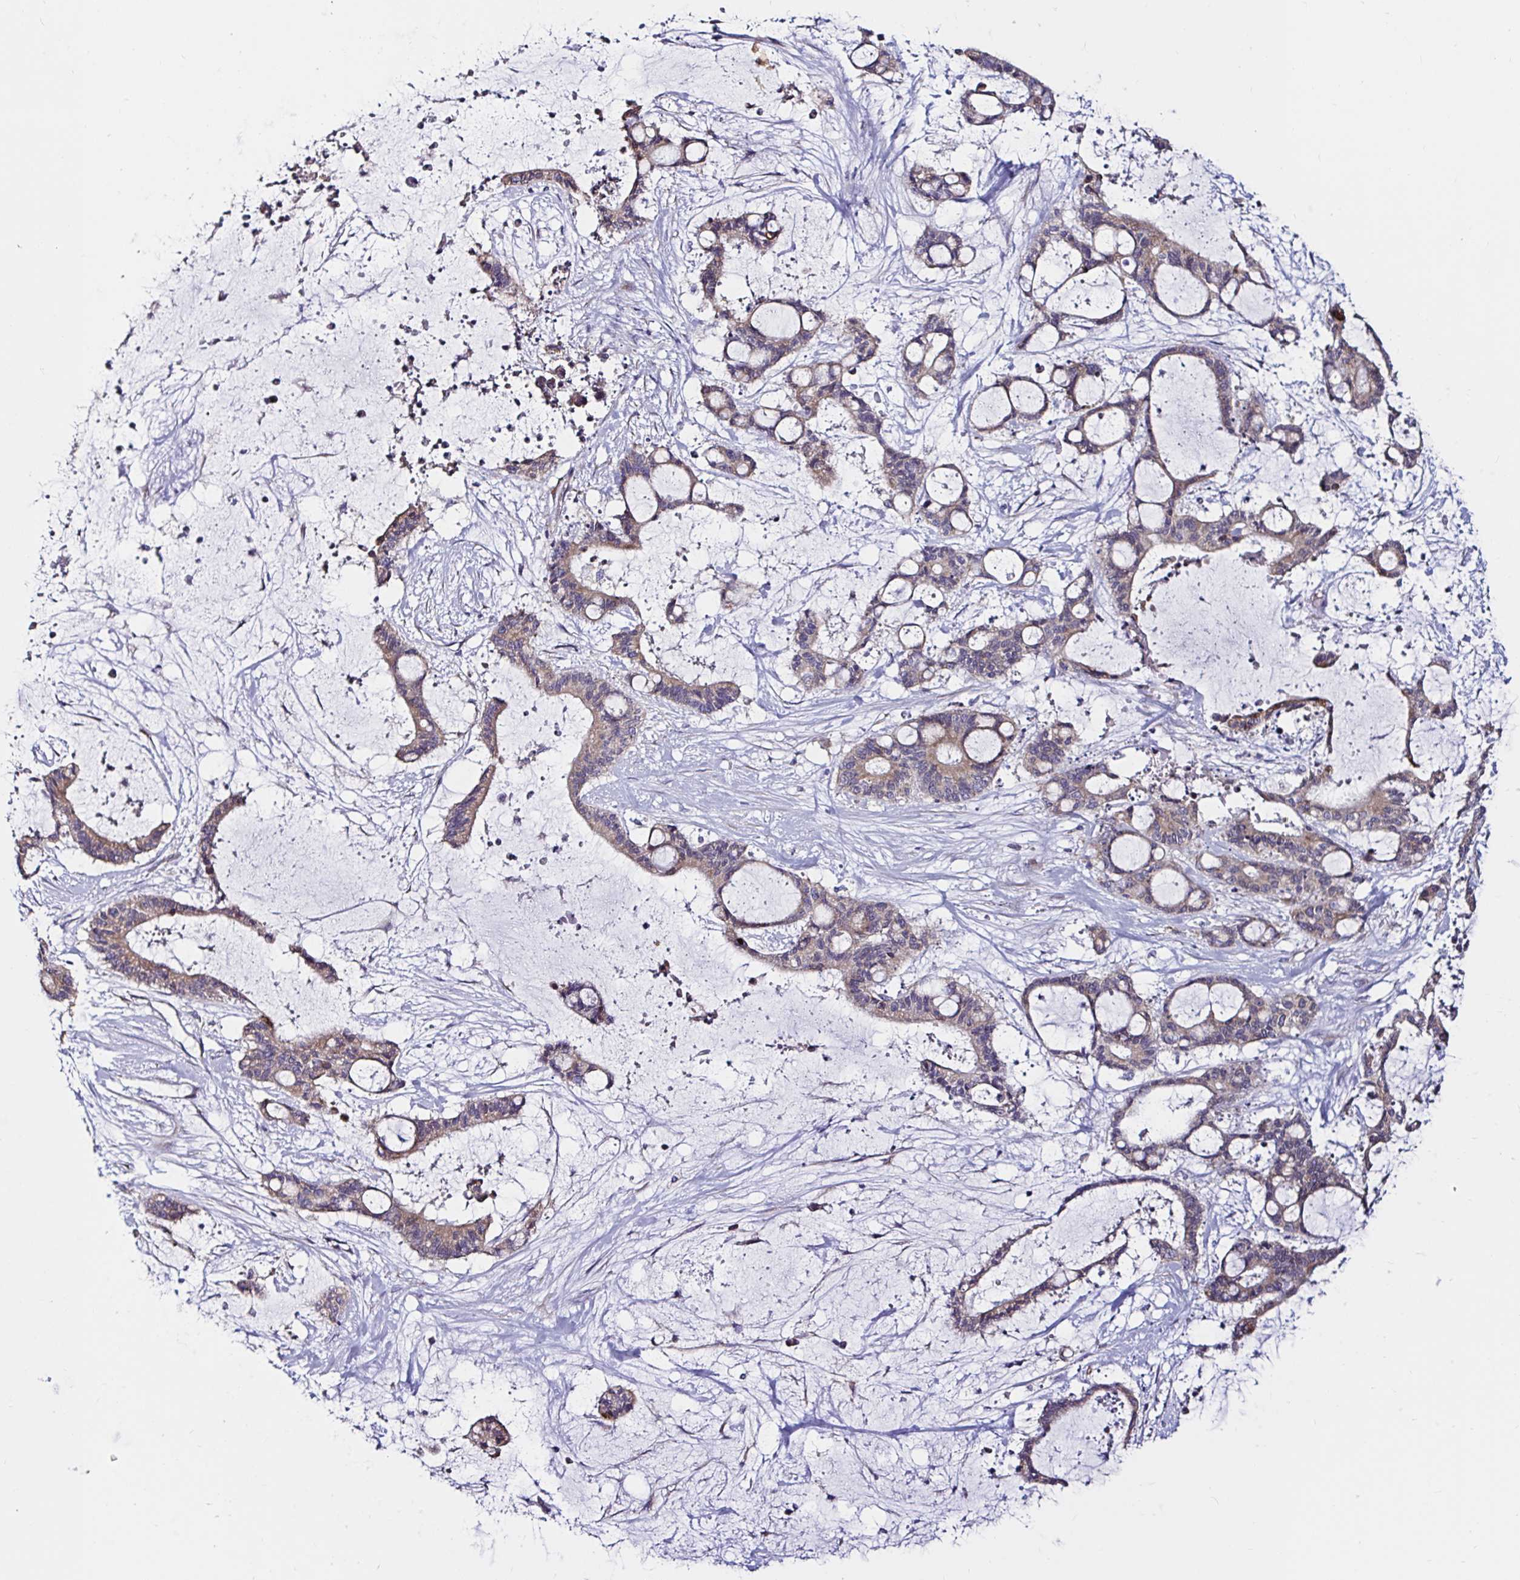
{"staining": {"intensity": "moderate", "quantity": ">75%", "location": "cytoplasmic/membranous"}, "tissue": "liver cancer", "cell_type": "Tumor cells", "image_type": "cancer", "snomed": [{"axis": "morphology", "description": "Normal tissue, NOS"}, {"axis": "morphology", "description": "Cholangiocarcinoma"}, {"axis": "topography", "description": "Liver"}, {"axis": "topography", "description": "Peripheral nerve tissue"}], "caption": "High-power microscopy captured an immunohistochemistry (IHC) image of liver cancer, revealing moderate cytoplasmic/membranous staining in about >75% of tumor cells.", "gene": "VSIG2", "patient": {"sex": "female", "age": 73}}